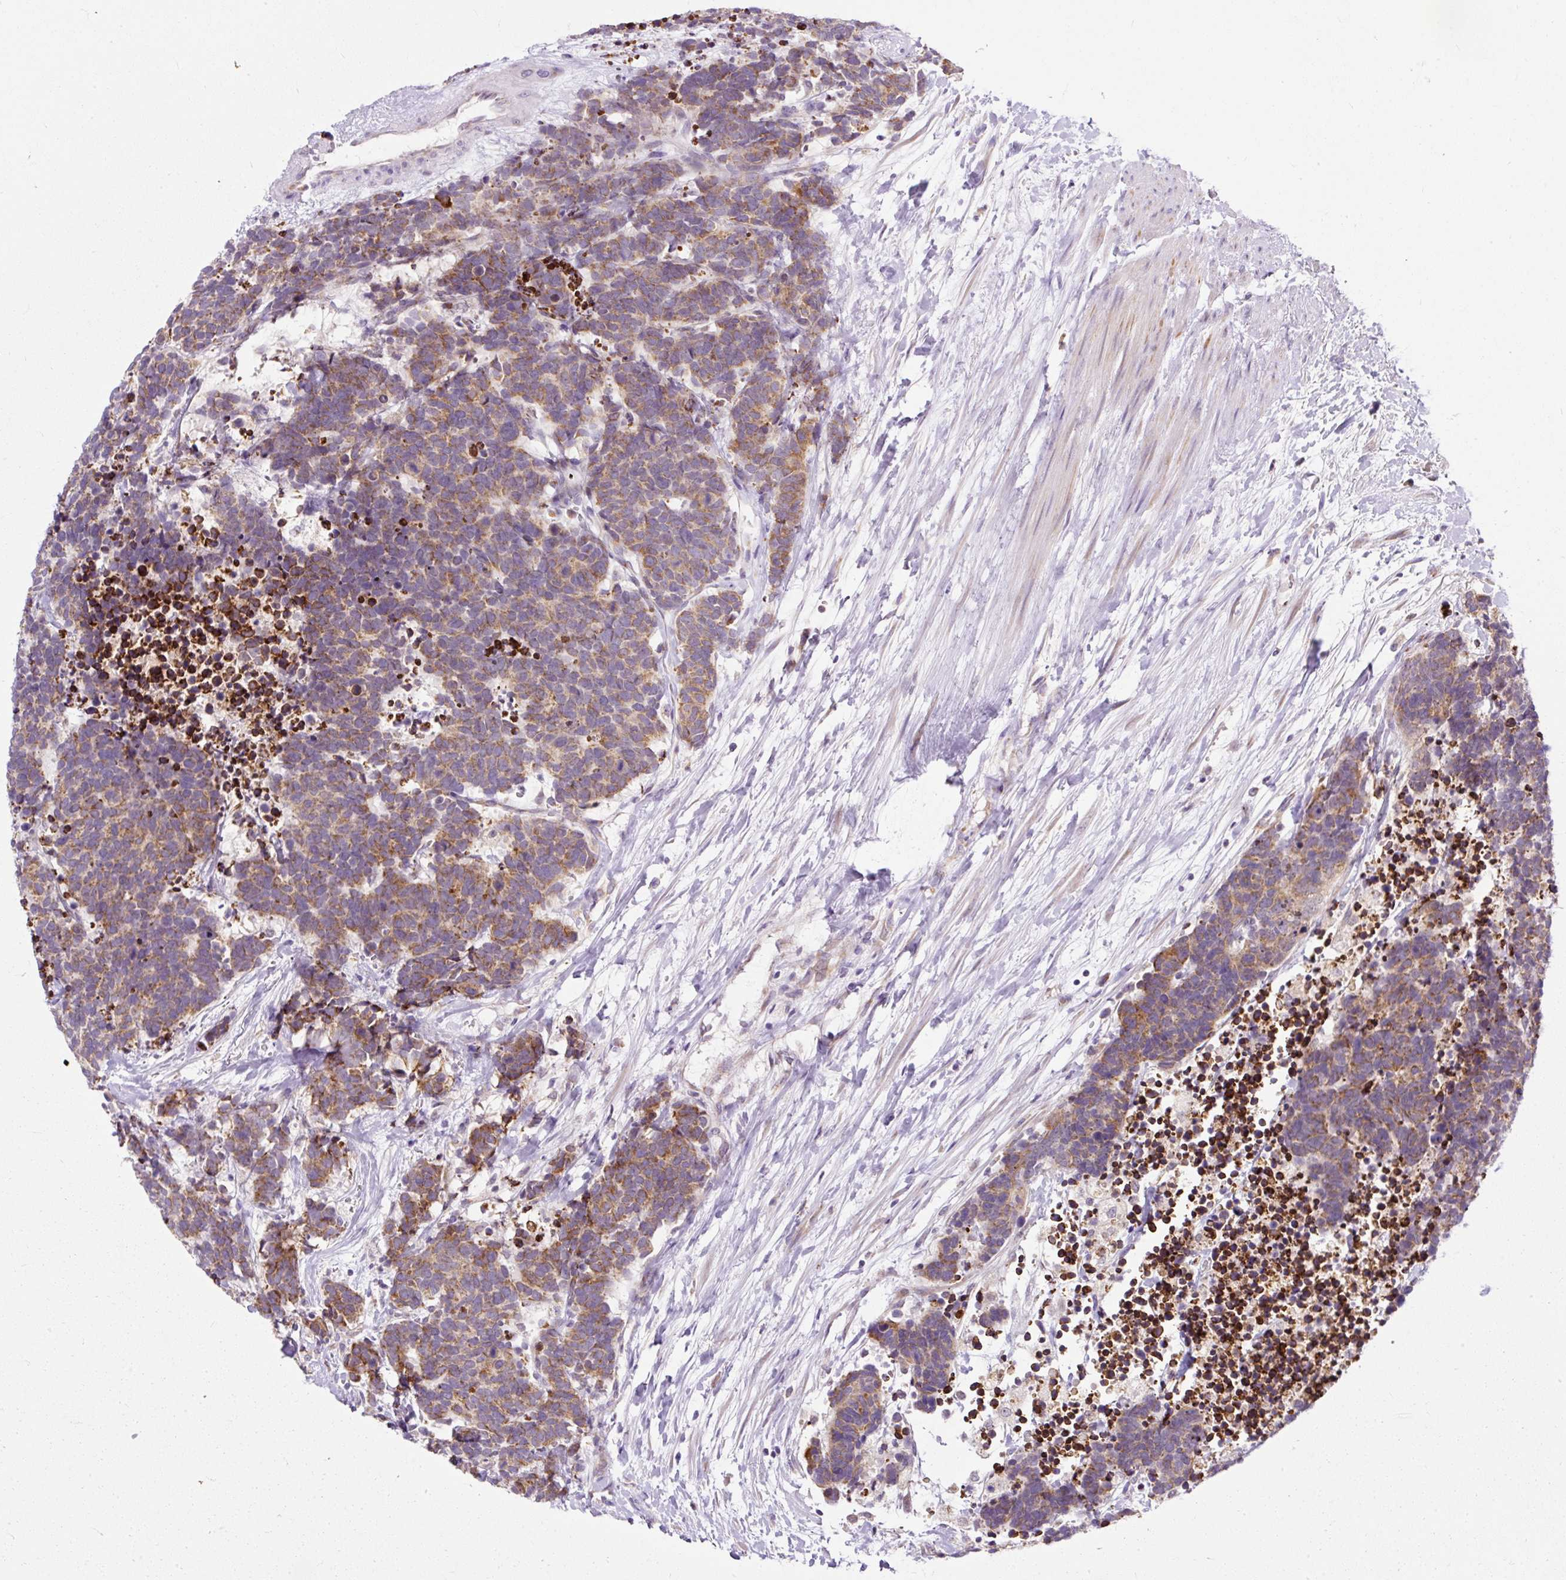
{"staining": {"intensity": "moderate", "quantity": ">75%", "location": "cytoplasmic/membranous"}, "tissue": "carcinoid", "cell_type": "Tumor cells", "image_type": "cancer", "snomed": [{"axis": "morphology", "description": "Carcinoma, NOS"}, {"axis": "morphology", "description": "Carcinoid, malignant, NOS"}, {"axis": "topography", "description": "Prostate"}], "caption": "Immunohistochemistry (IHC) micrograph of carcinoid (malignant) stained for a protein (brown), which shows medium levels of moderate cytoplasmic/membranous positivity in about >75% of tumor cells.", "gene": "FMC1", "patient": {"sex": "male", "age": 57}}